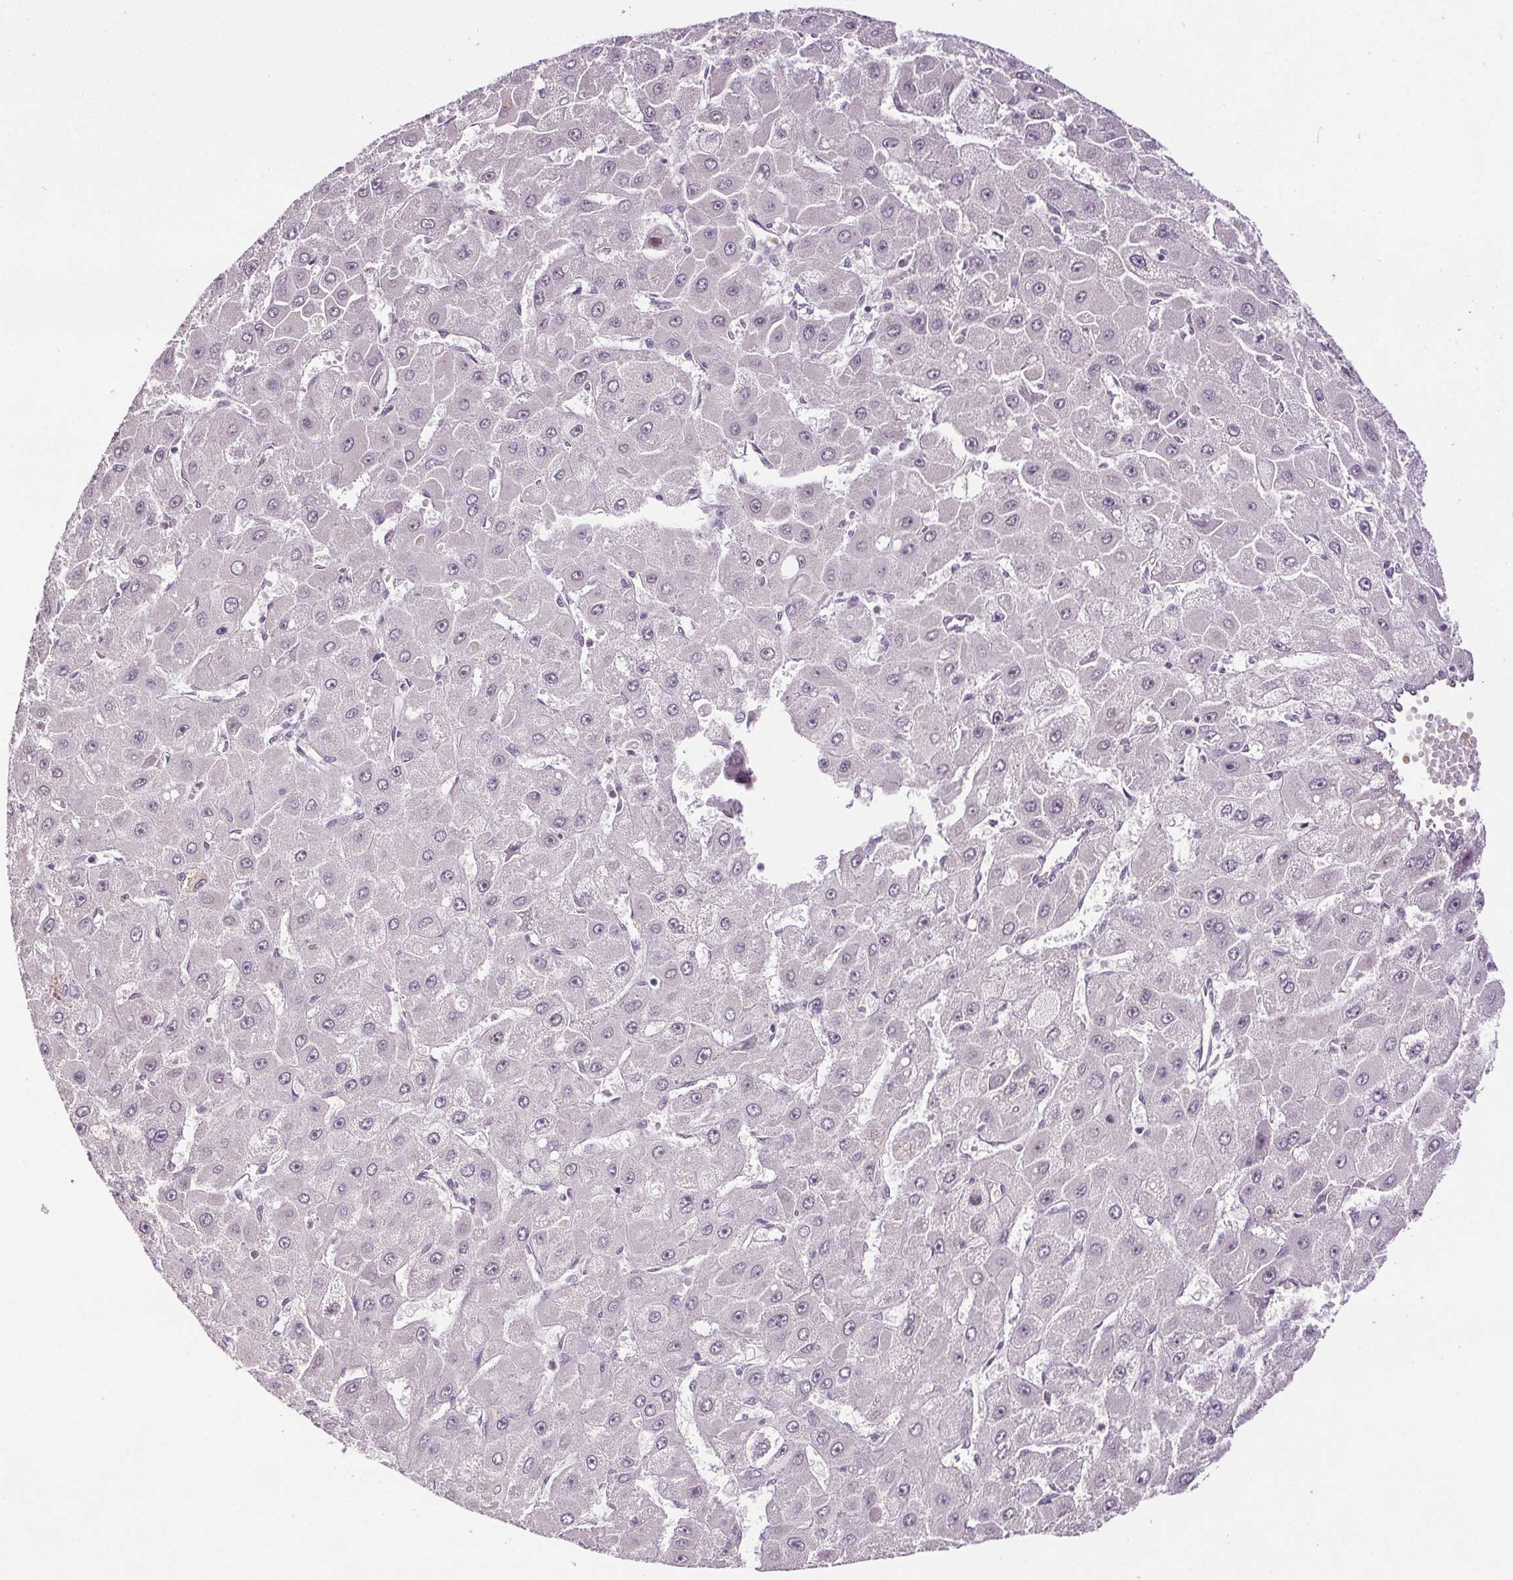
{"staining": {"intensity": "negative", "quantity": "none", "location": "none"}, "tissue": "liver cancer", "cell_type": "Tumor cells", "image_type": "cancer", "snomed": [{"axis": "morphology", "description": "Carcinoma, Hepatocellular, NOS"}, {"axis": "topography", "description": "Liver"}], "caption": "Protein analysis of liver cancer displays no significant positivity in tumor cells.", "gene": "CENPF", "patient": {"sex": "female", "age": 25}}